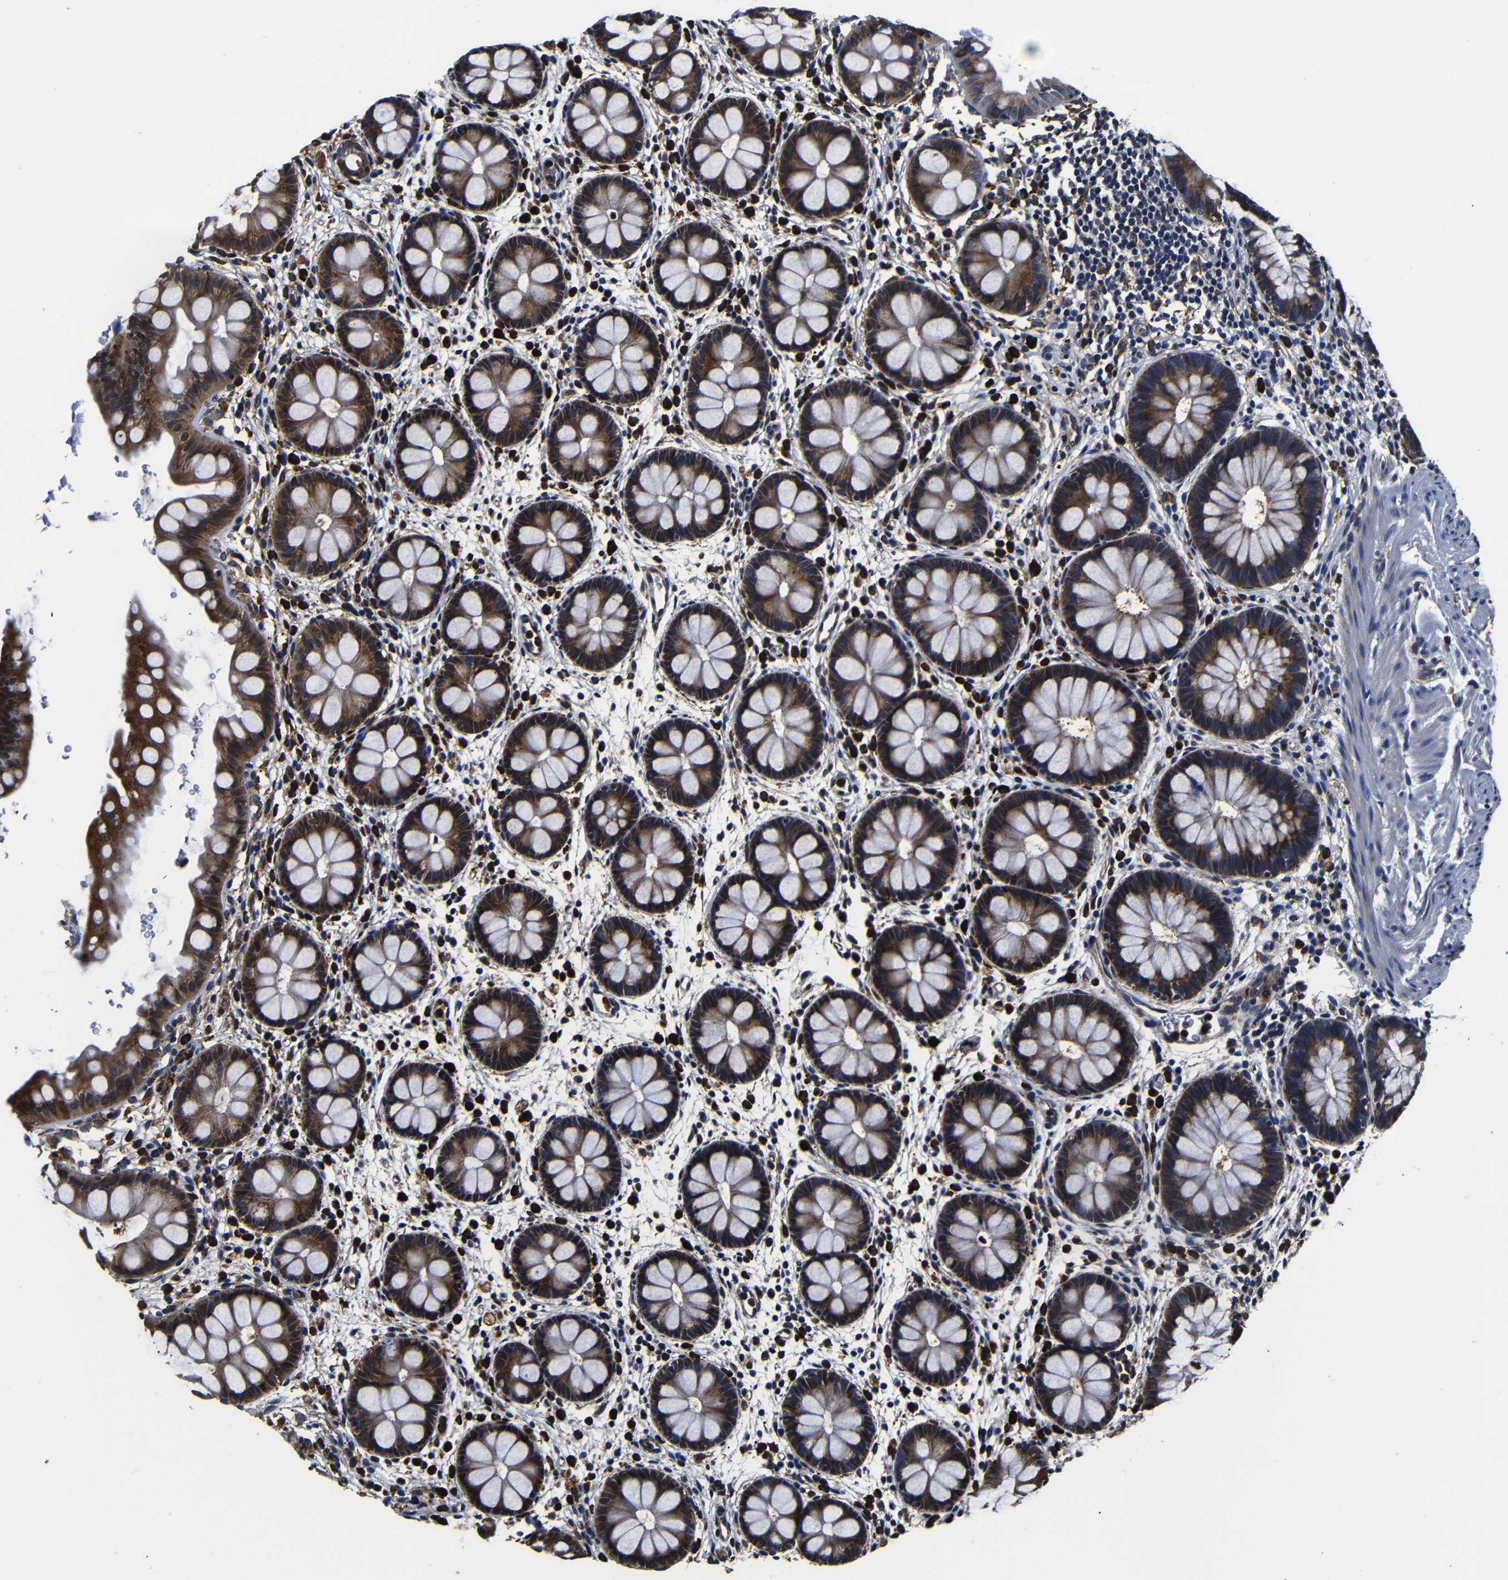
{"staining": {"intensity": "strong", "quantity": ">75%", "location": "cytoplasmic/membranous"}, "tissue": "rectum", "cell_type": "Glandular cells", "image_type": "normal", "snomed": [{"axis": "morphology", "description": "Normal tissue, NOS"}, {"axis": "topography", "description": "Rectum"}], "caption": "IHC photomicrograph of normal rectum stained for a protein (brown), which exhibits high levels of strong cytoplasmic/membranous staining in approximately >75% of glandular cells.", "gene": "SCN9A", "patient": {"sex": "female", "age": 24}}